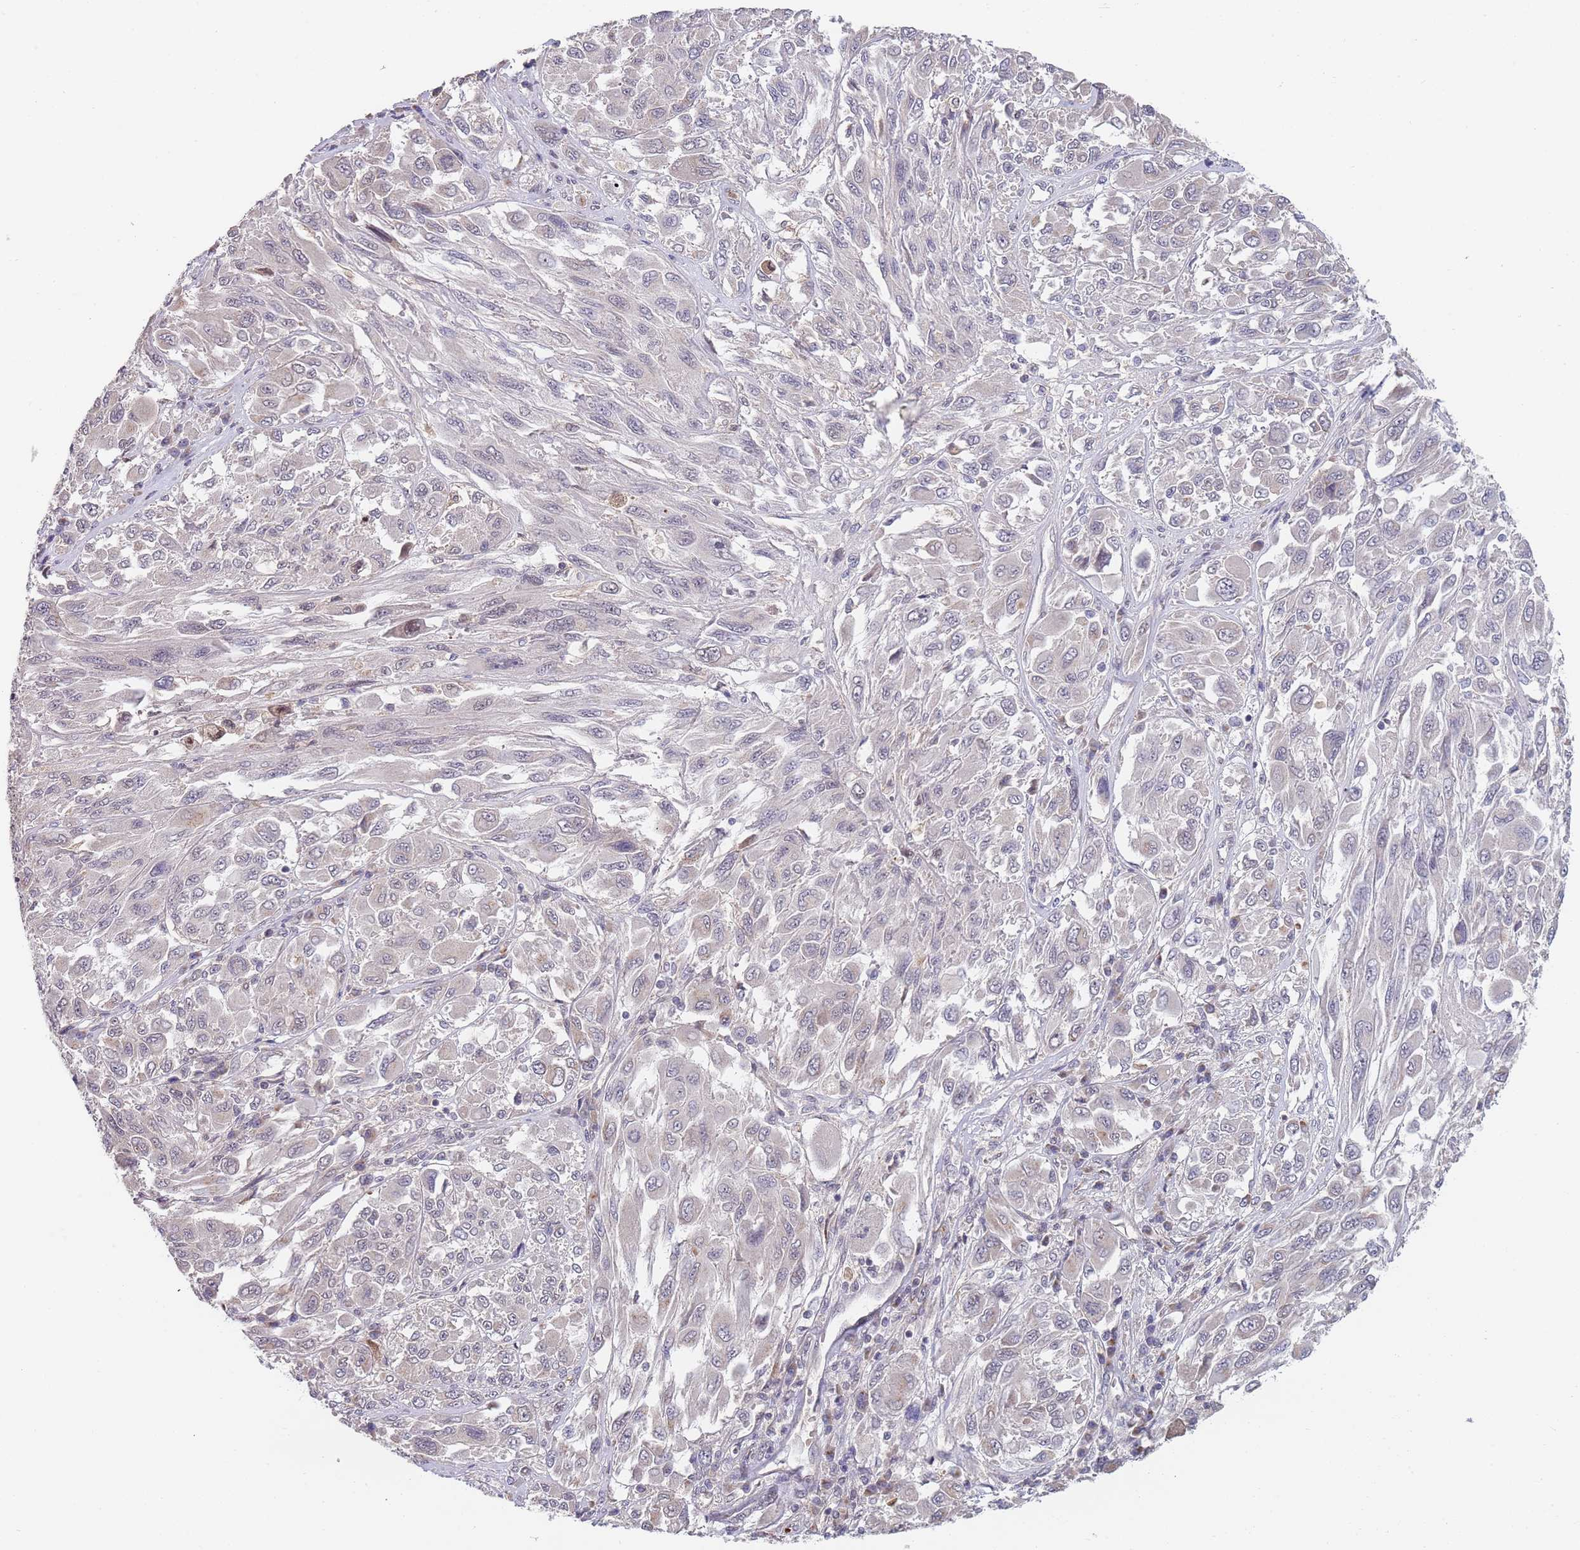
{"staining": {"intensity": "negative", "quantity": "none", "location": "none"}, "tissue": "melanoma", "cell_type": "Tumor cells", "image_type": "cancer", "snomed": [{"axis": "morphology", "description": "Malignant melanoma, NOS"}, {"axis": "topography", "description": "Skin"}], "caption": "Tumor cells are negative for protein expression in human malignant melanoma. Brightfield microscopy of IHC stained with DAB (3,3'-diaminobenzidine) (brown) and hematoxylin (blue), captured at high magnification.", "gene": "B4GALT4", "patient": {"sex": "female", "age": 91}}